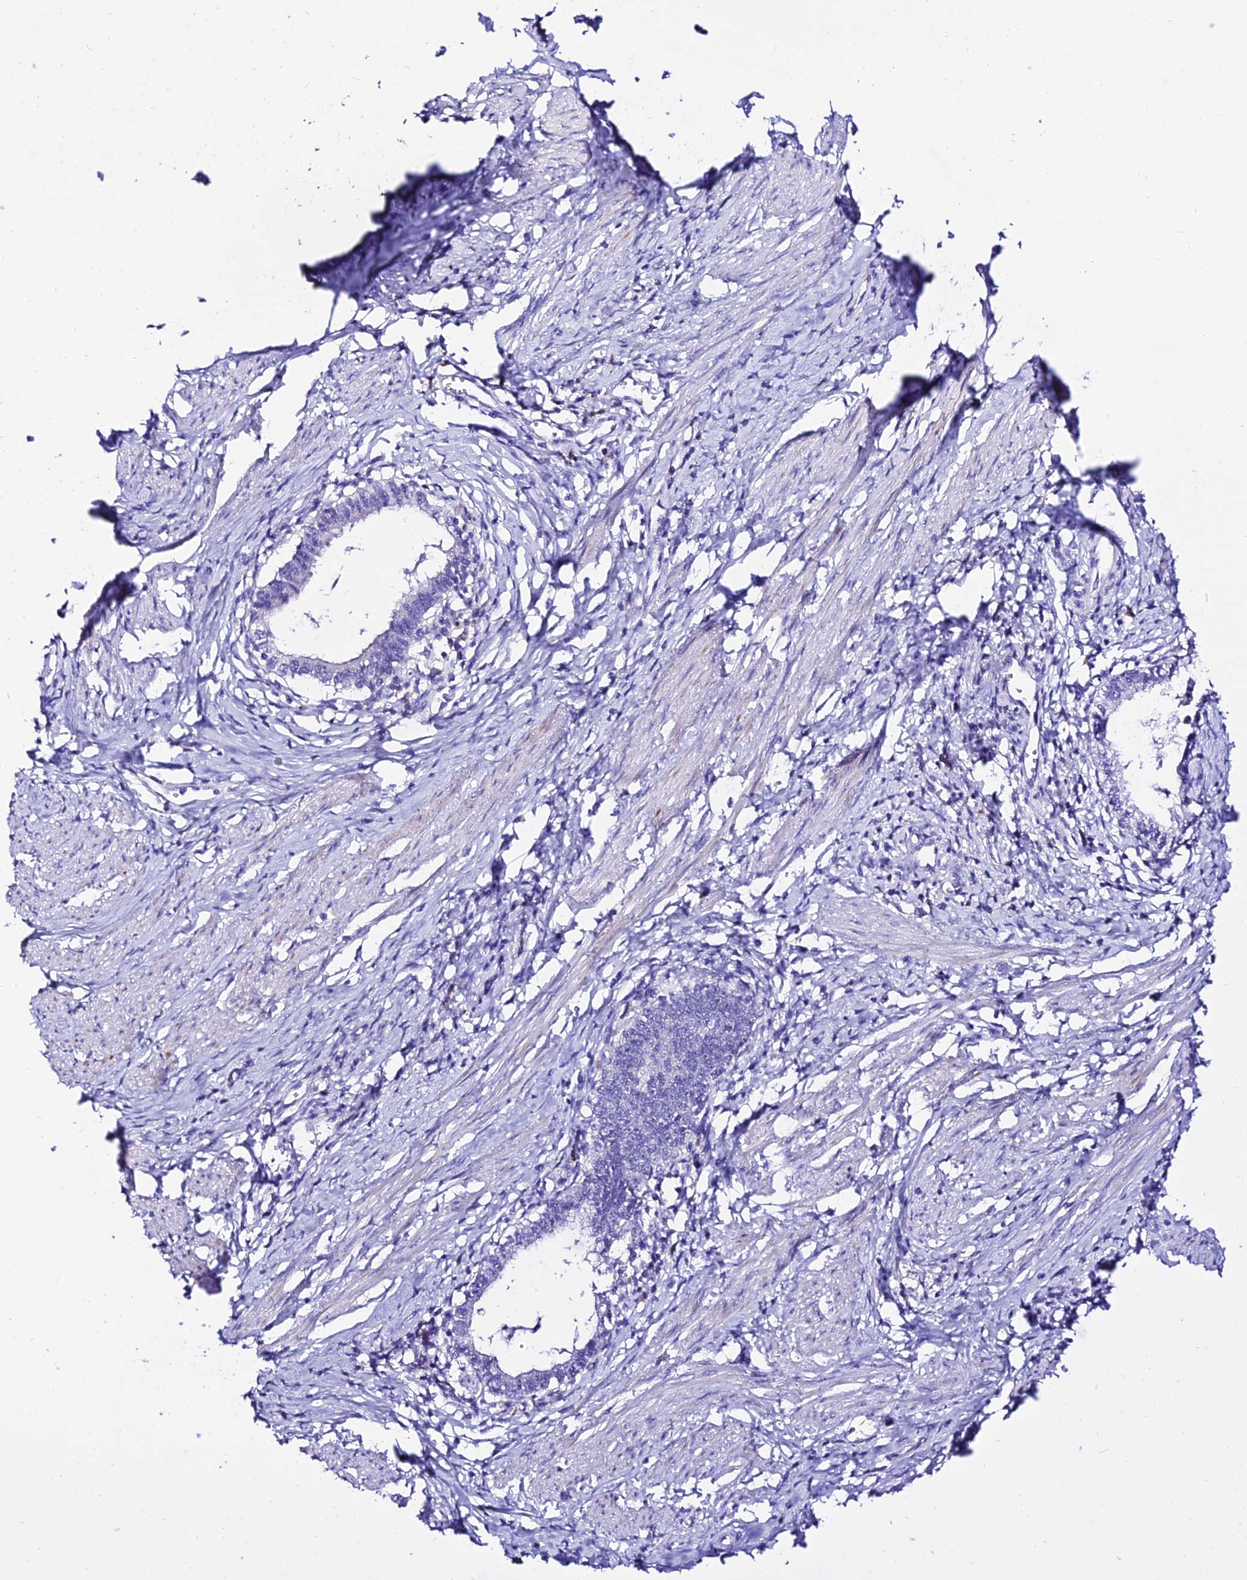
{"staining": {"intensity": "negative", "quantity": "none", "location": "none"}, "tissue": "cervical cancer", "cell_type": "Tumor cells", "image_type": "cancer", "snomed": [{"axis": "morphology", "description": "Adenocarcinoma, NOS"}, {"axis": "topography", "description": "Cervix"}], "caption": "Immunohistochemical staining of cervical adenocarcinoma displays no significant staining in tumor cells.", "gene": "DEFB106A", "patient": {"sex": "female", "age": 36}}